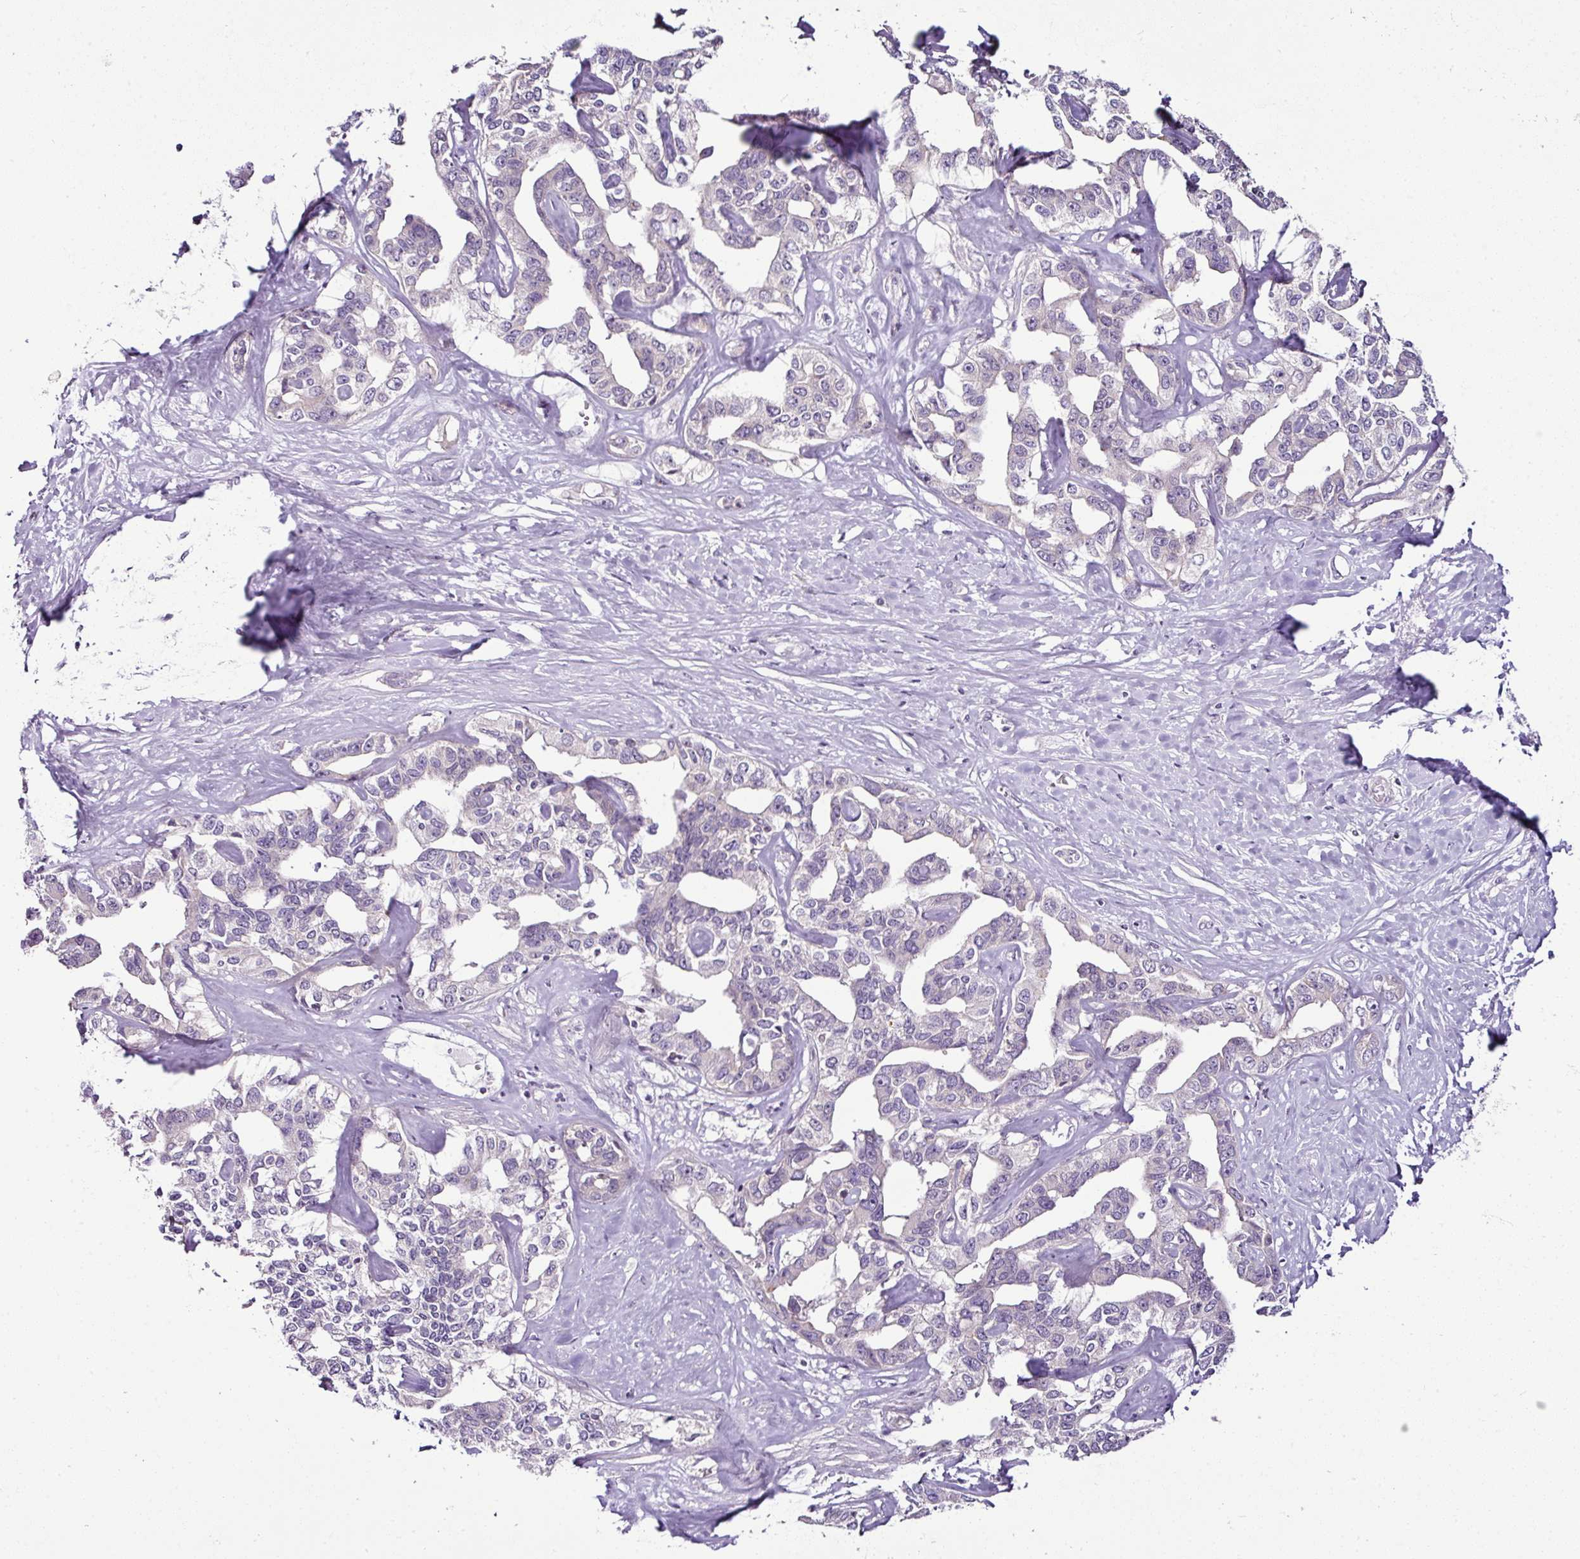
{"staining": {"intensity": "negative", "quantity": "none", "location": "none"}, "tissue": "liver cancer", "cell_type": "Tumor cells", "image_type": "cancer", "snomed": [{"axis": "morphology", "description": "Cholangiocarcinoma"}, {"axis": "topography", "description": "Liver"}], "caption": "There is no significant expression in tumor cells of cholangiocarcinoma (liver). The staining was performed using DAB to visualize the protein expression in brown, while the nuclei were stained in blue with hematoxylin (Magnification: 20x).", "gene": "TEX30", "patient": {"sex": "male", "age": 59}}